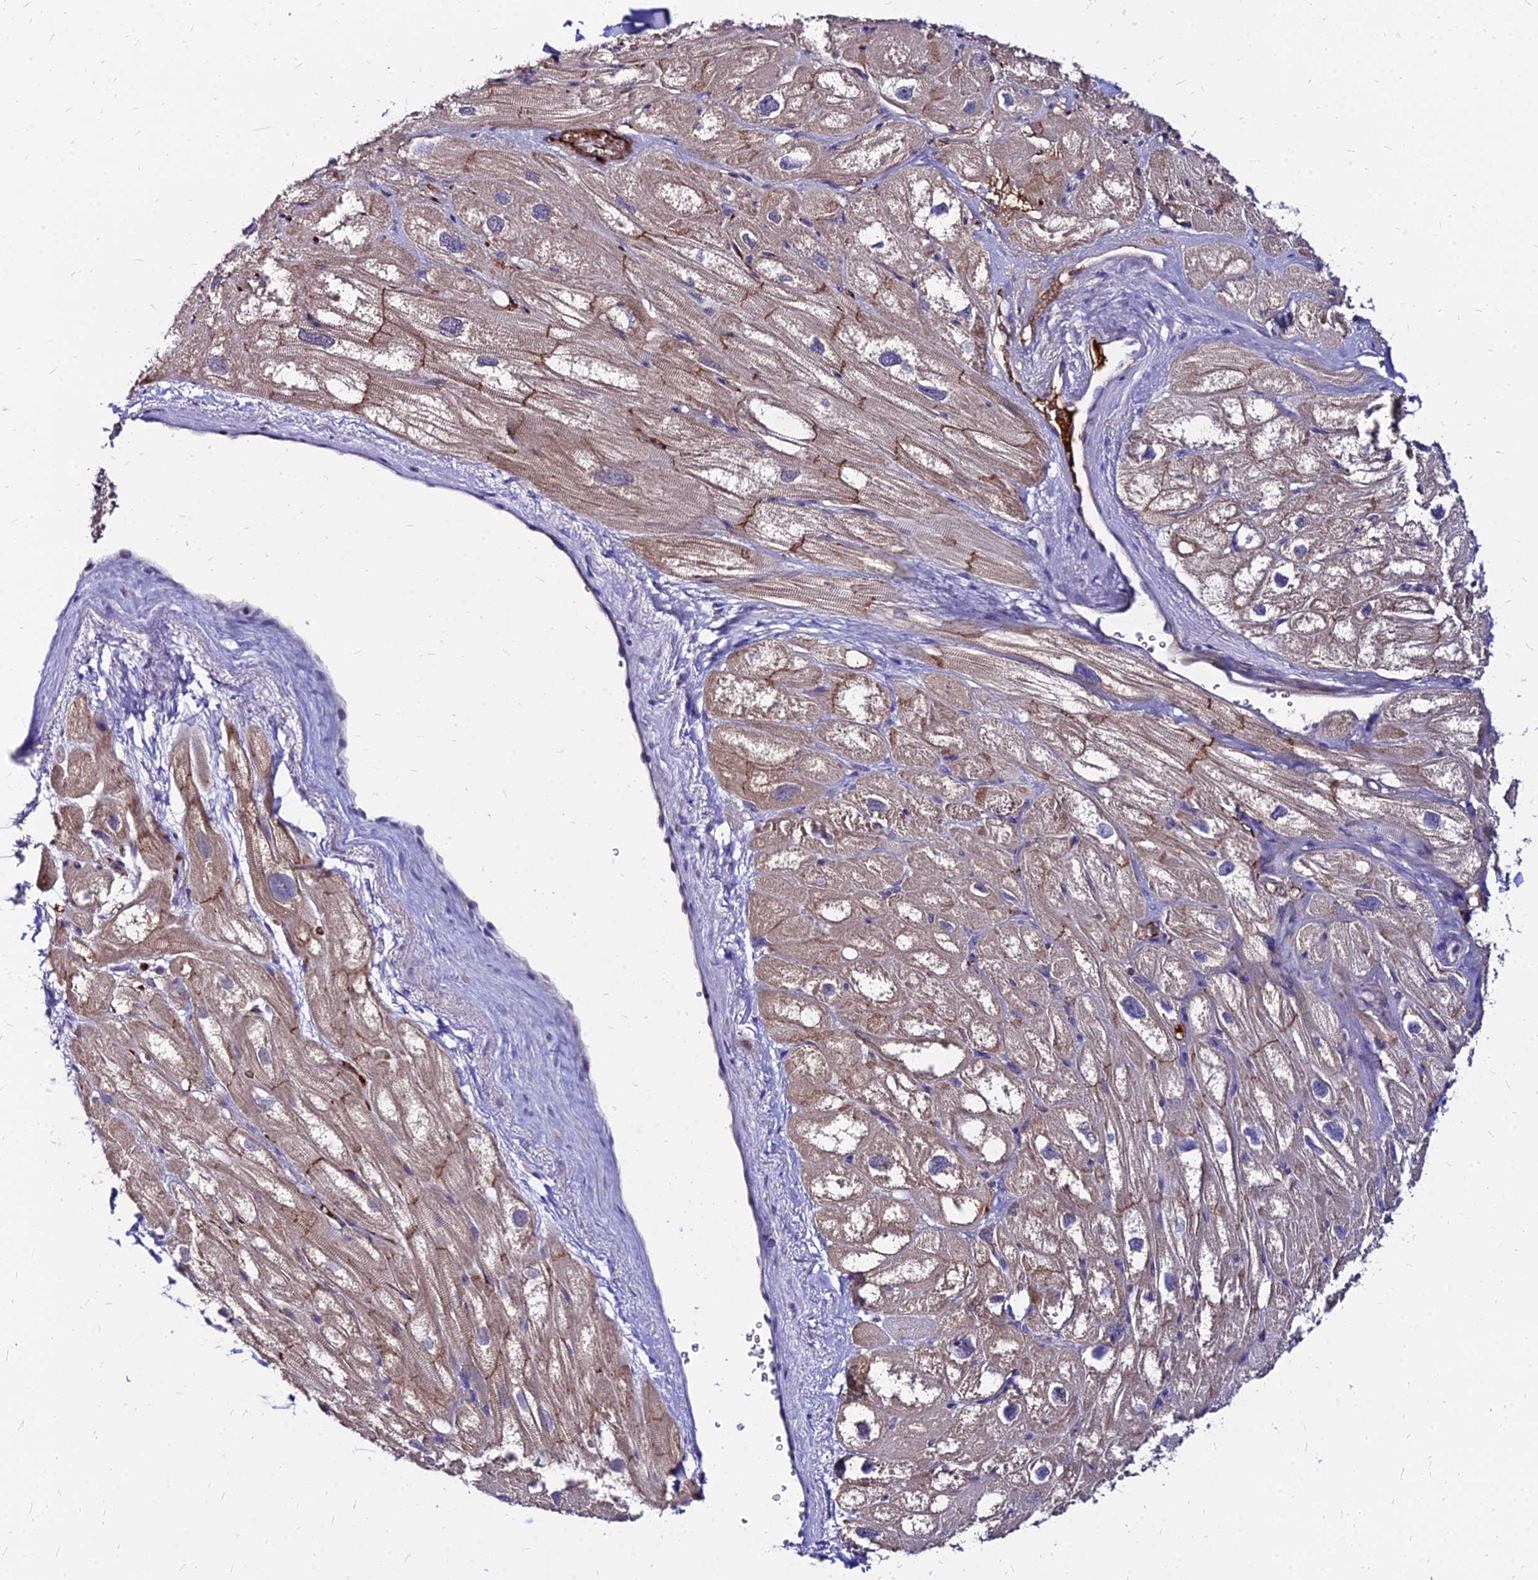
{"staining": {"intensity": "weak", "quantity": ">75%", "location": "cytoplasmic/membranous"}, "tissue": "heart muscle", "cell_type": "Cardiomyocytes", "image_type": "normal", "snomed": [{"axis": "morphology", "description": "Normal tissue, NOS"}, {"axis": "topography", "description": "Heart"}], "caption": "Heart muscle stained for a protein (brown) shows weak cytoplasmic/membranous positive staining in approximately >75% of cardiomyocytes.", "gene": "ACSM6", "patient": {"sex": "male", "age": 50}}